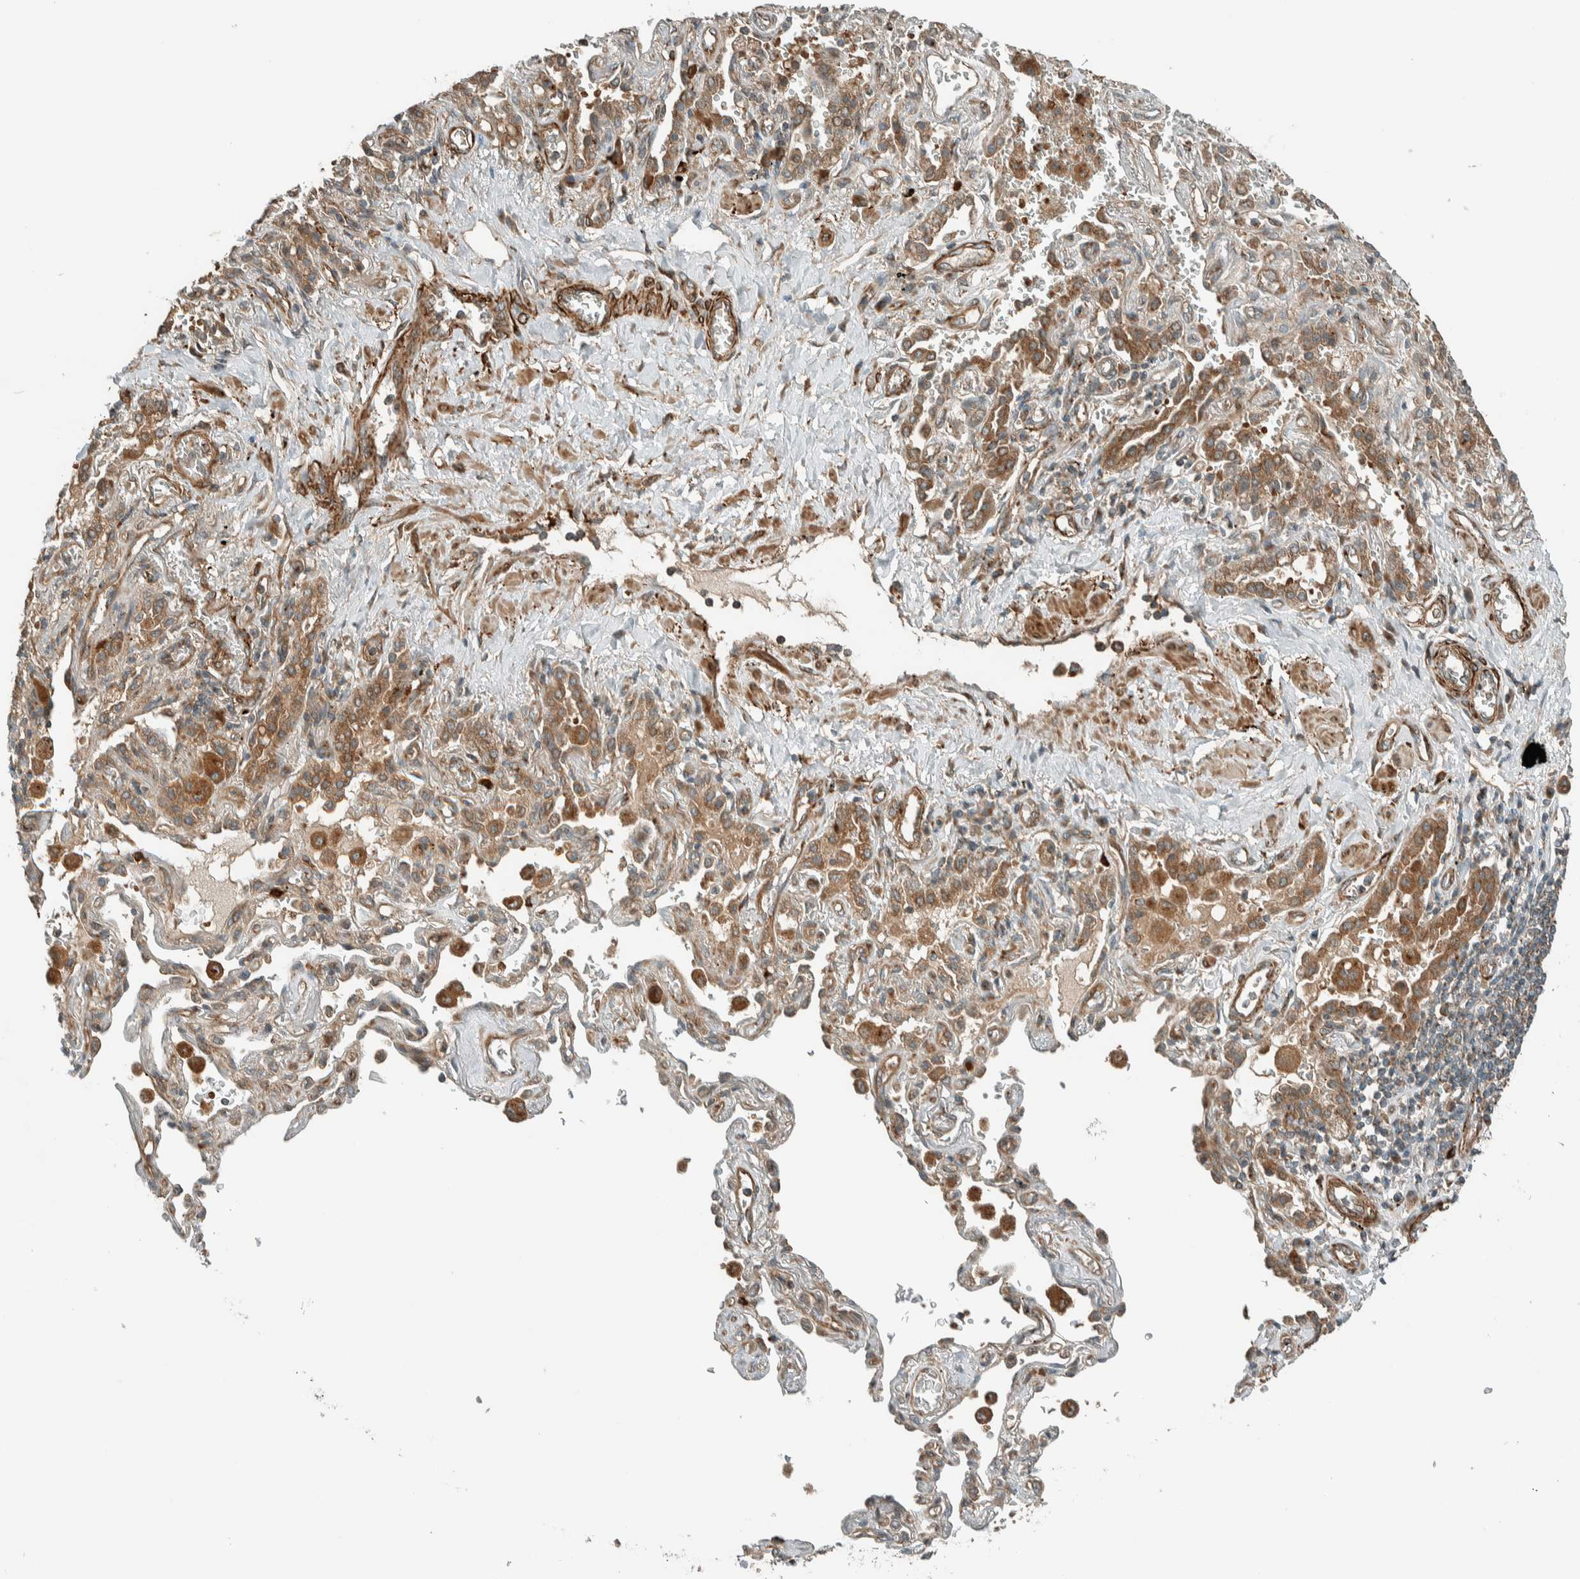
{"staining": {"intensity": "moderate", "quantity": ">75%", "location": "cytoplasmic/membranous"}, "tissue": "lung cancer", "cell_type": "Tumor cells", "image_type": "cancer", "snomed": [{"axis": "morphology", "description": "Adenocarcinoma, NOS"}, {"axis": "topography", "description": "Lung"}], "caption": "Immunohistochemical staining of lung cancer (adenocarcinoma) shows moderate cytoplasmic/membranous protein positivity in about >75% of tumor cells. The staining was performed using DAB to visualize the protein expression in brown, while the nuclei were stained in blue with hematoxylin (Magnification: 20x).", "gene": "EXOC7", "patient": {"sex": "female", "age": 65}}